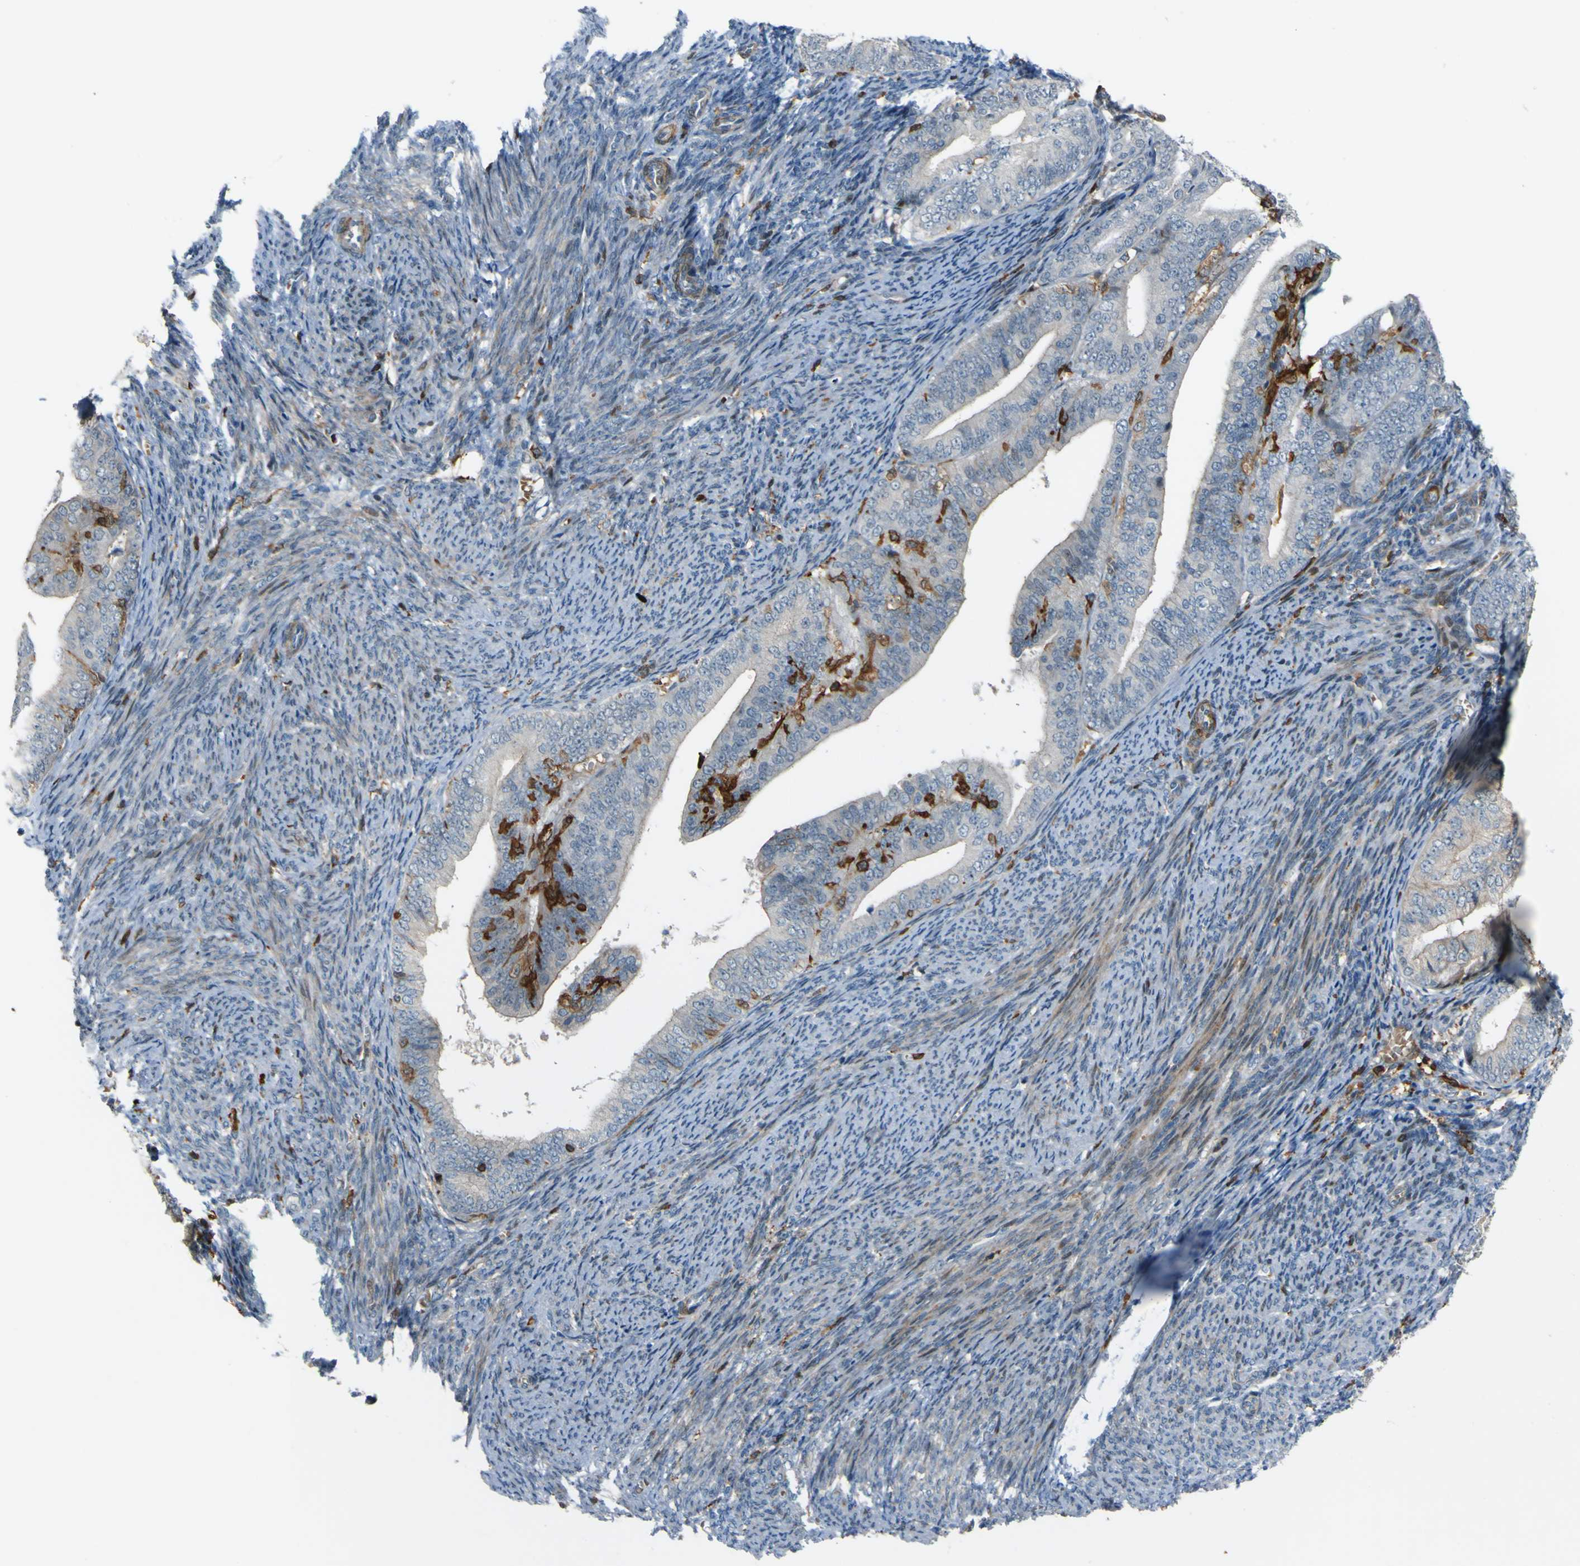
{"staining": {"intensity": "moderate", "quantity": "<25%", "location": "cytoplasmic/membranous"}, "tissue": "endometrial cancer", "cell_type": "Tumor cells", "image_type": "cancer", "snomed": [{"axis": "morphology", "description": "Adenocarcinoma, NOS"}, {"axis": "topography", "description": "Endometrium"}], "caption": "A brown stain labels moderate cytoplasmic/membranous expression of a protein in adenocarcinoma (endometrial) tumor cells.", "gene": "PCDHB5", "patient": {"sex": "female", "age": 63}}